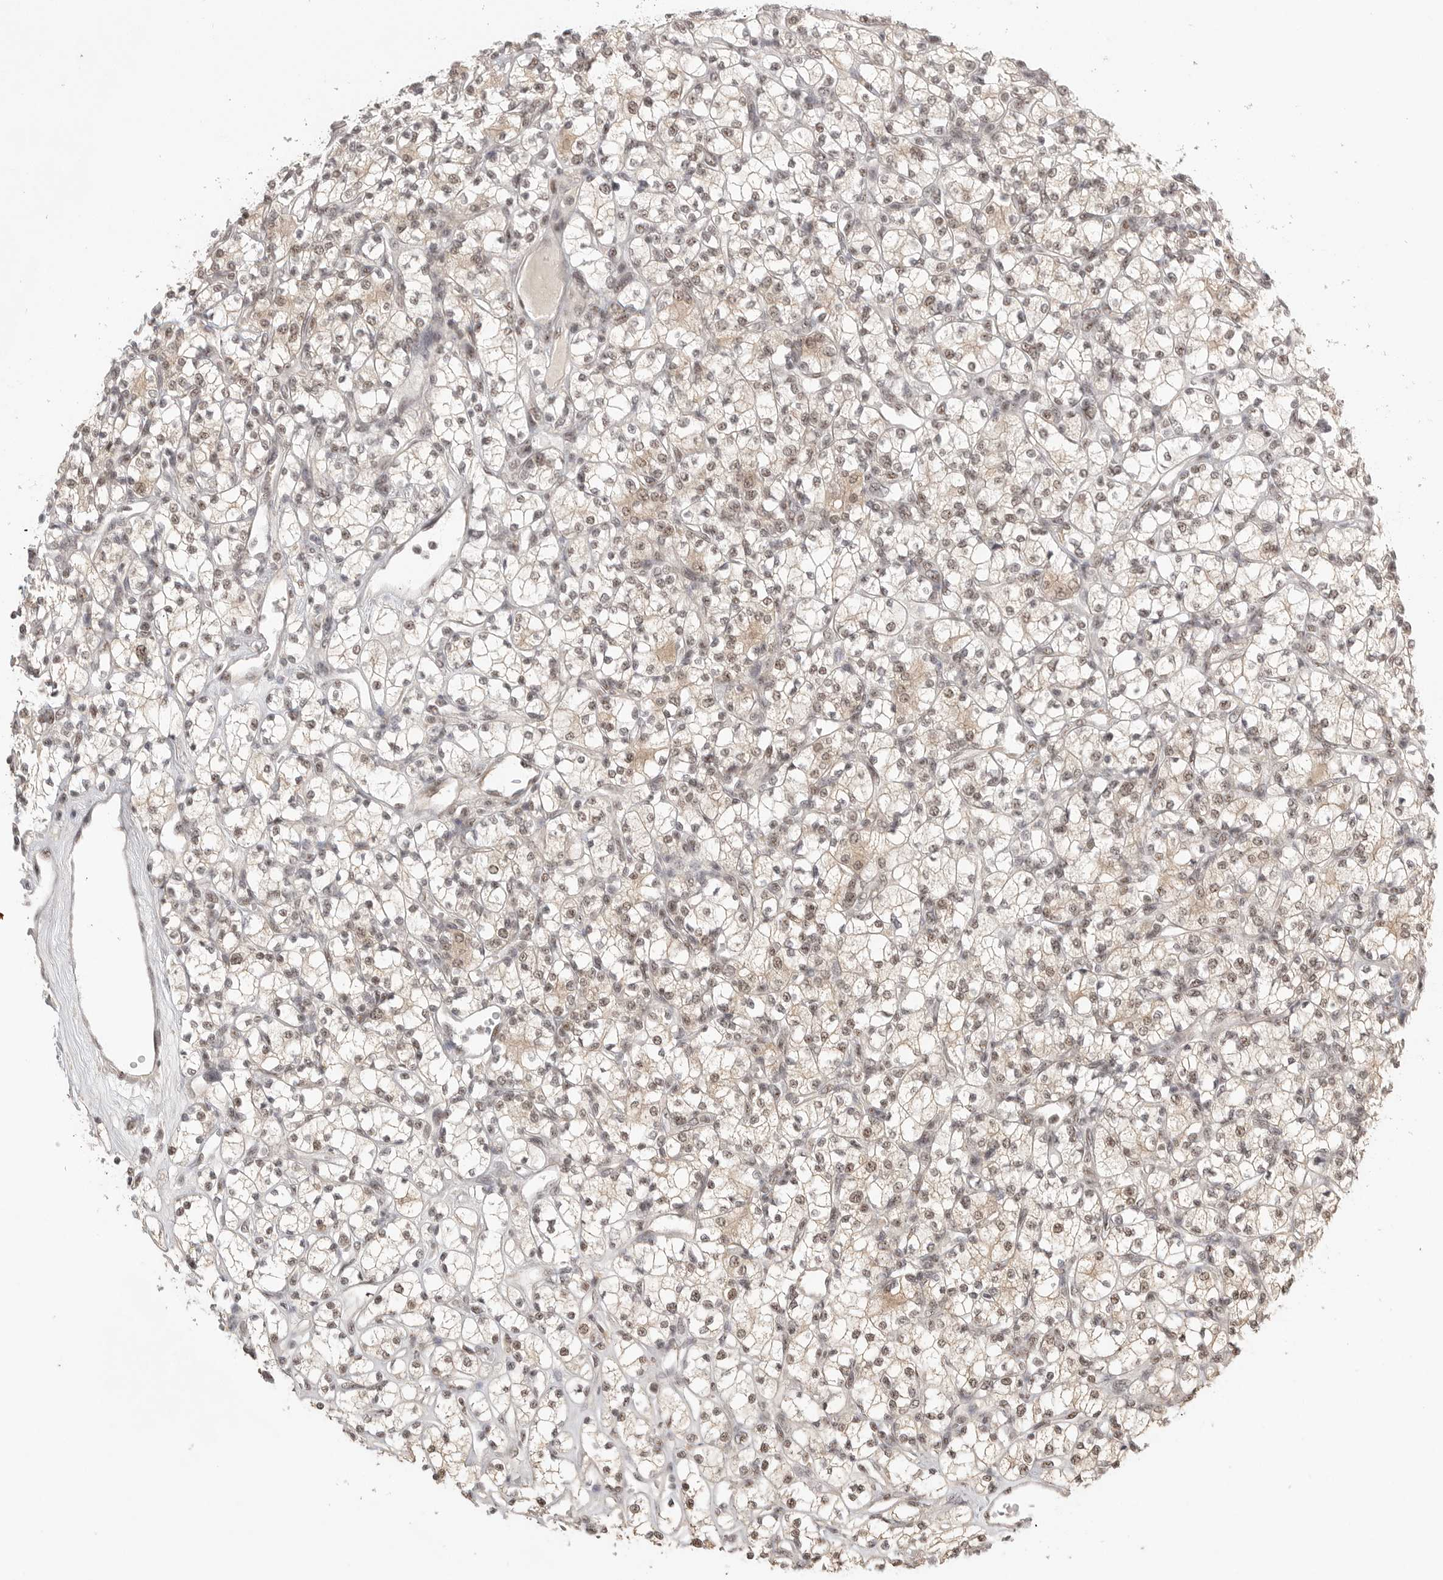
{"staining": {"intensity": "weak", "quantity": ">75%", "location": "nuclear"}, "tissue": "renal cancer", "cell_type": "Tumor cells", "image_type": "cancer", "snomed": [{"axis": "morphology", "description": "Adenocarcinoma, NOS"}, {"axis": "topography", "description": "Kidney"}], "caption": "Weak nuclear positivity is appreciated in approximately >75% of tumor cells in renal cancer (adenocarcinoma).", "gene": "POMP", "patient": {"sex": "male", "age": 77}}